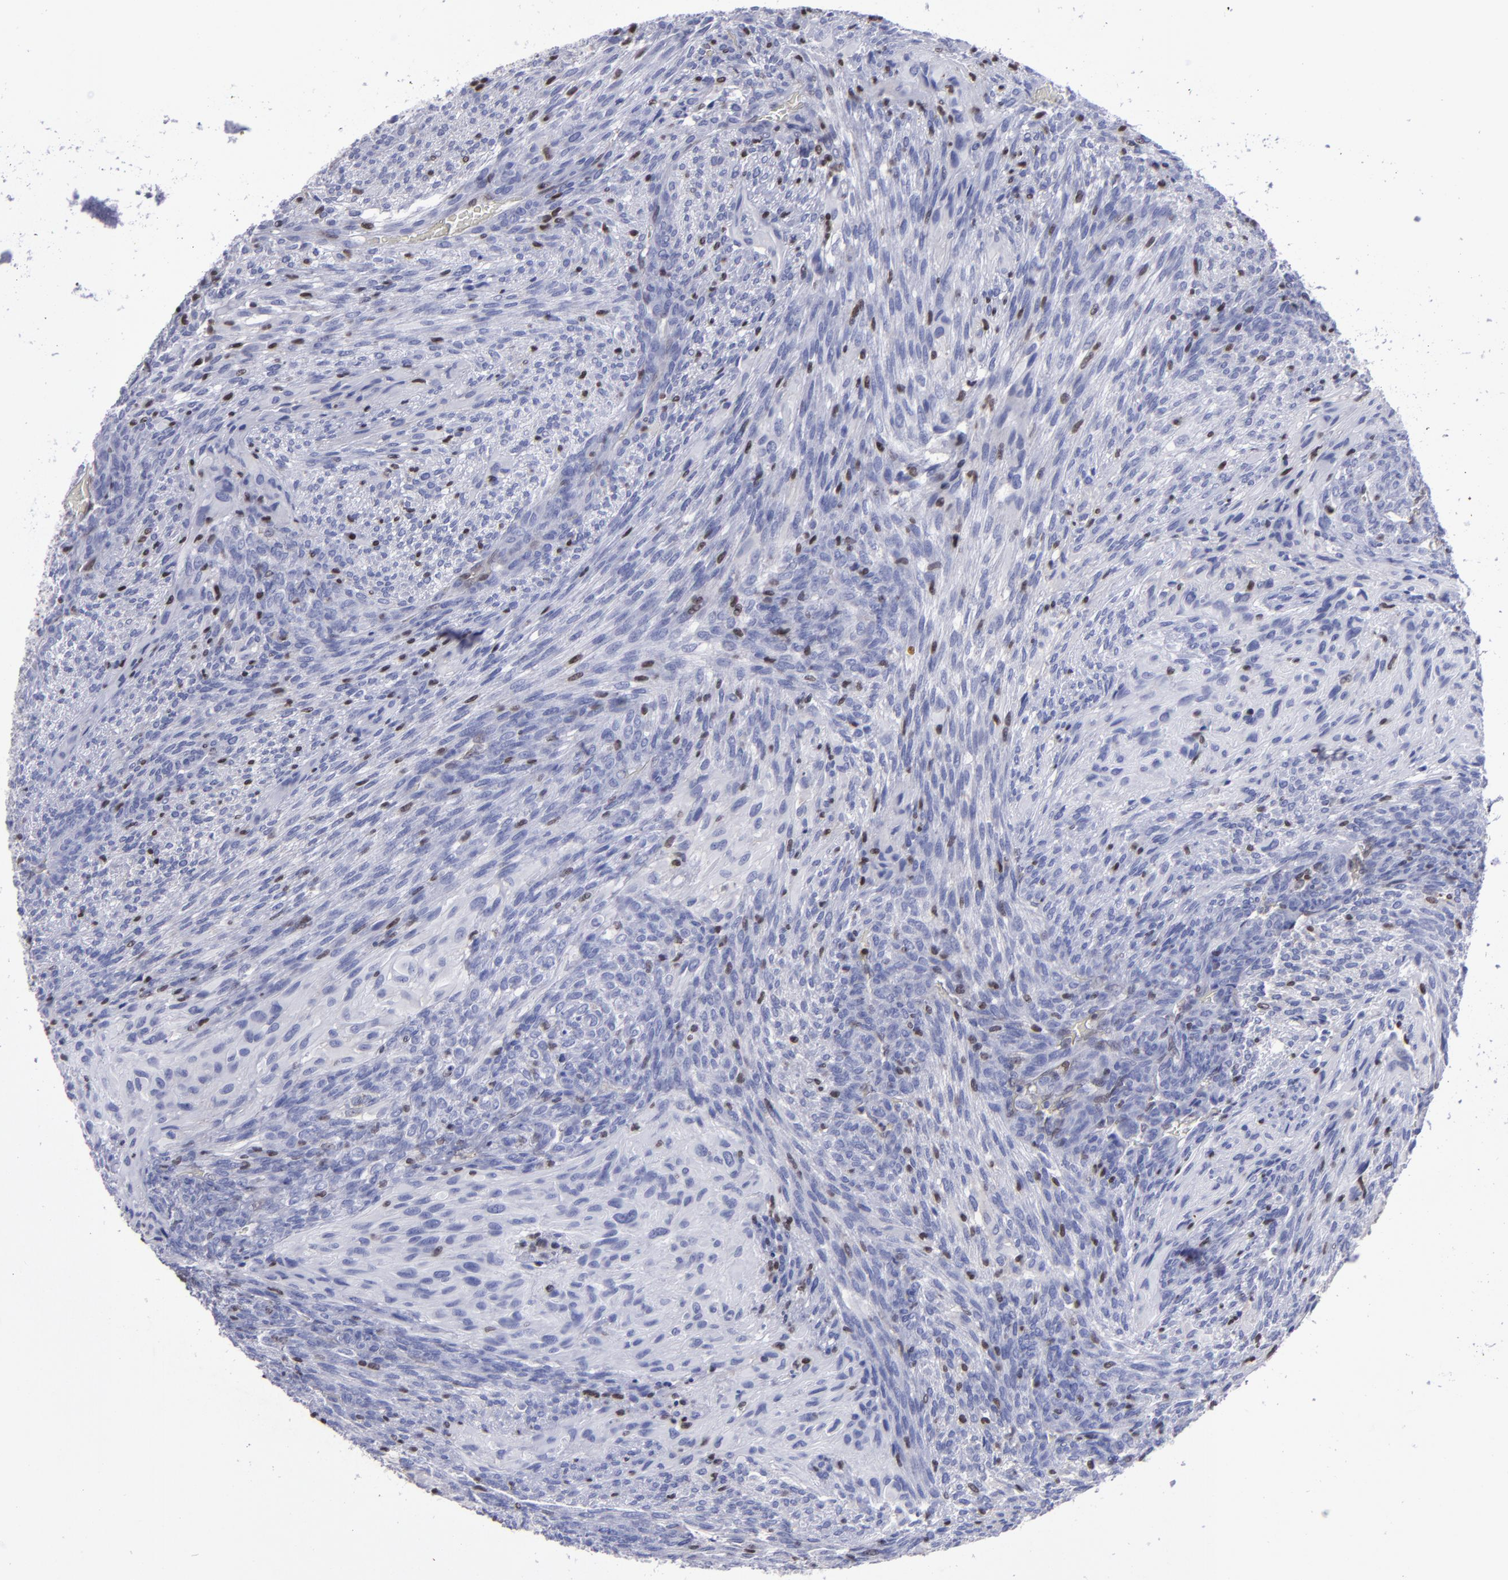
{"staining": {"intensity": "moderate", "quantity": "<25%", "location": "nuclear"}, "tissue": "glioma", "cell_type": "Tumor cells", "image_type": "cancer", "snomed": [{"axis": "morphology", "description": "Glioma, malignant, High grade"}, {"axis": "topography", "description": "Cerebral cortex"}], "caption": "High-grade glioma (malignant) stained for a protein (brown) demonstrates moderate nuclear positive positivity in approximately <25% of tumor cells.", "gene": "MGMT", "patient": {"sex": "female", "age": 55}}